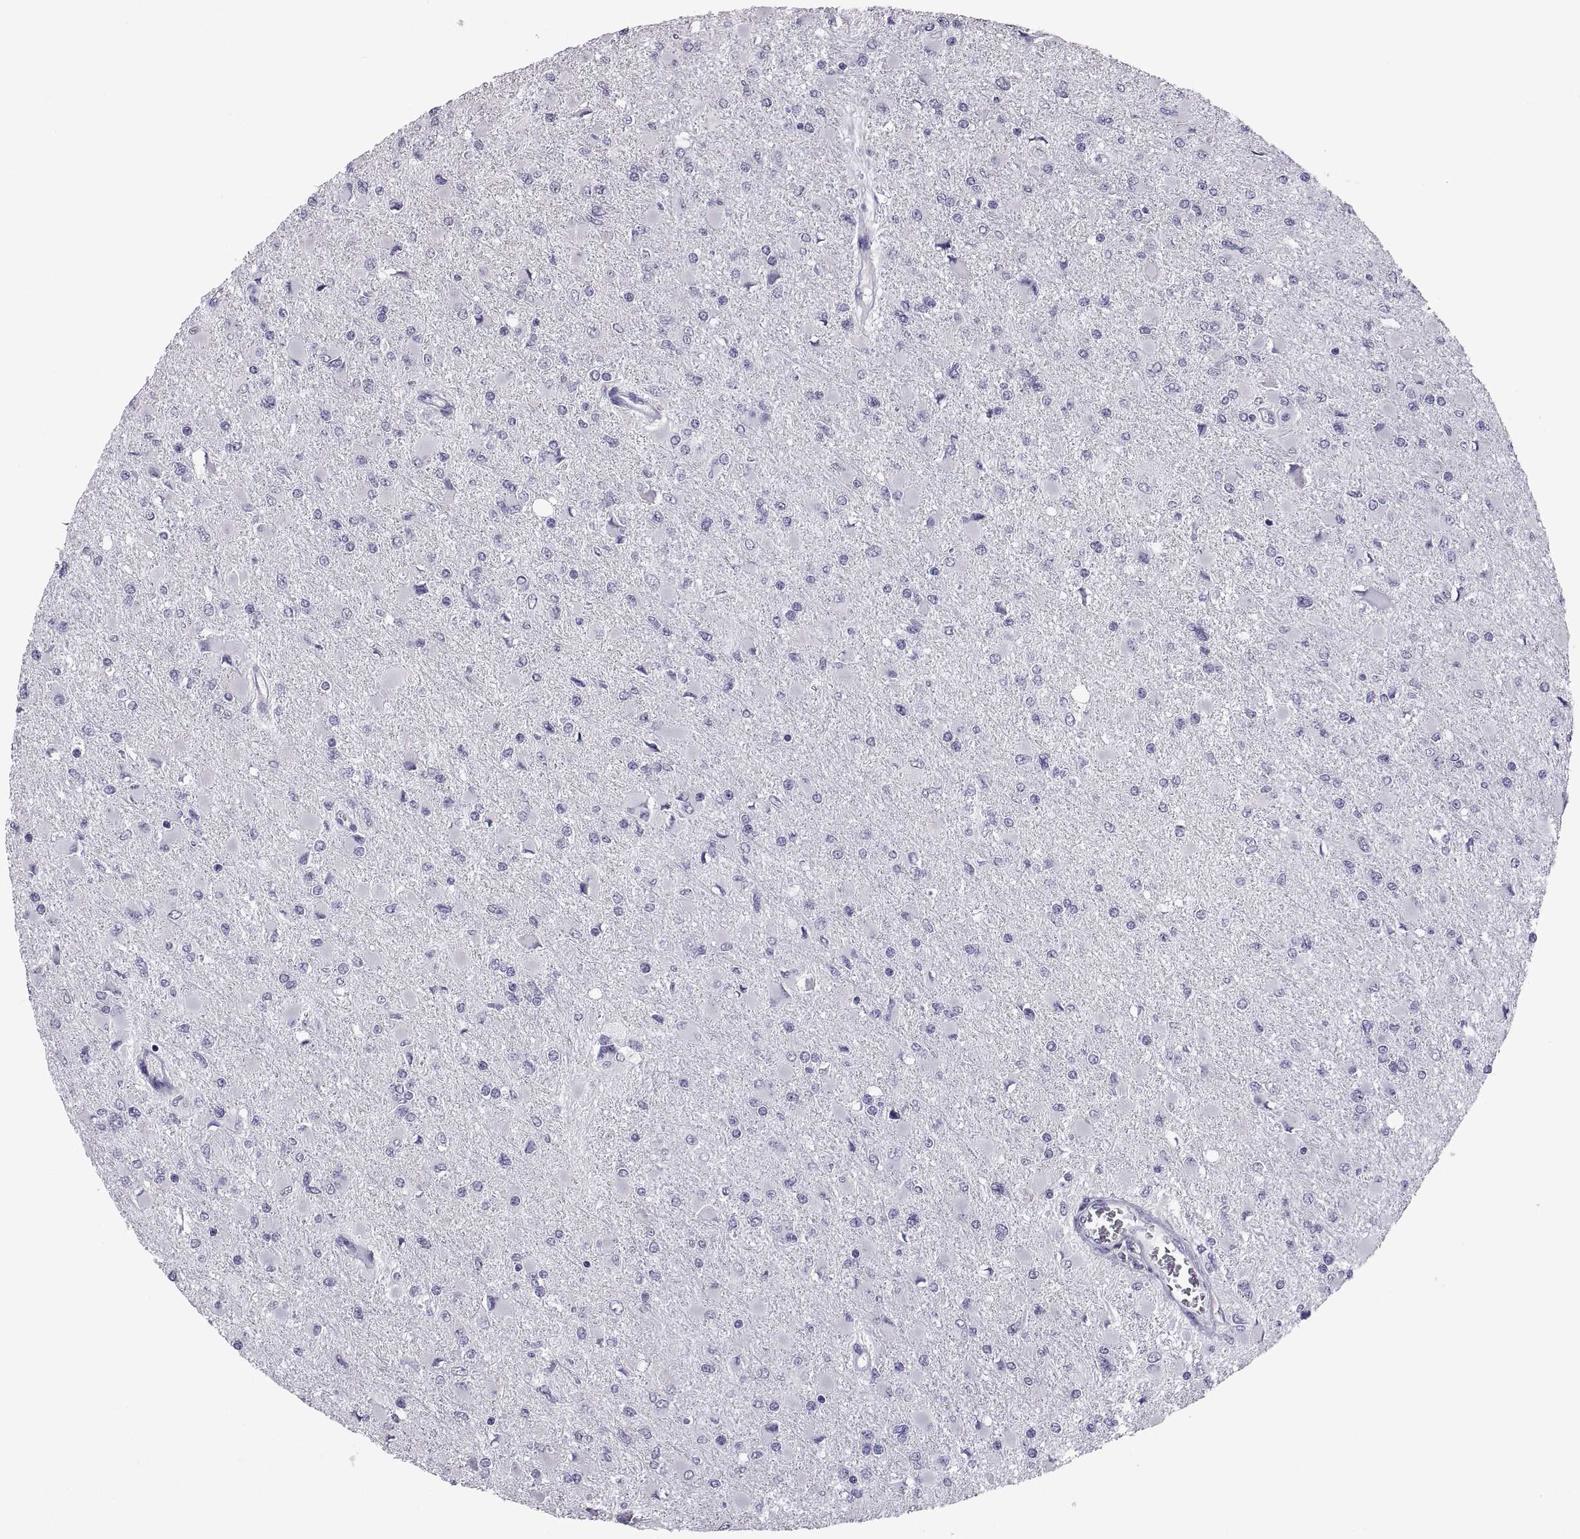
{"staining": {"intensity": "negative", "quantity": "none", "location": "none"}, "tissue": "glioma", "cell_type": "Tumor cells", "image_type": "cancer", "snomed": [{"axis": "morphology", "description": "Glioma, malignant, High grade"}, {"axis": "topography", "description": "Cerebral cortex"}], "caption": "This is a histopathology image of immunohistochemistry (IHC) staining of glioma, which shows no expression in tumor cells.", "gene": "IGSF1", "patient": {"sex": "female", "age": 36}}